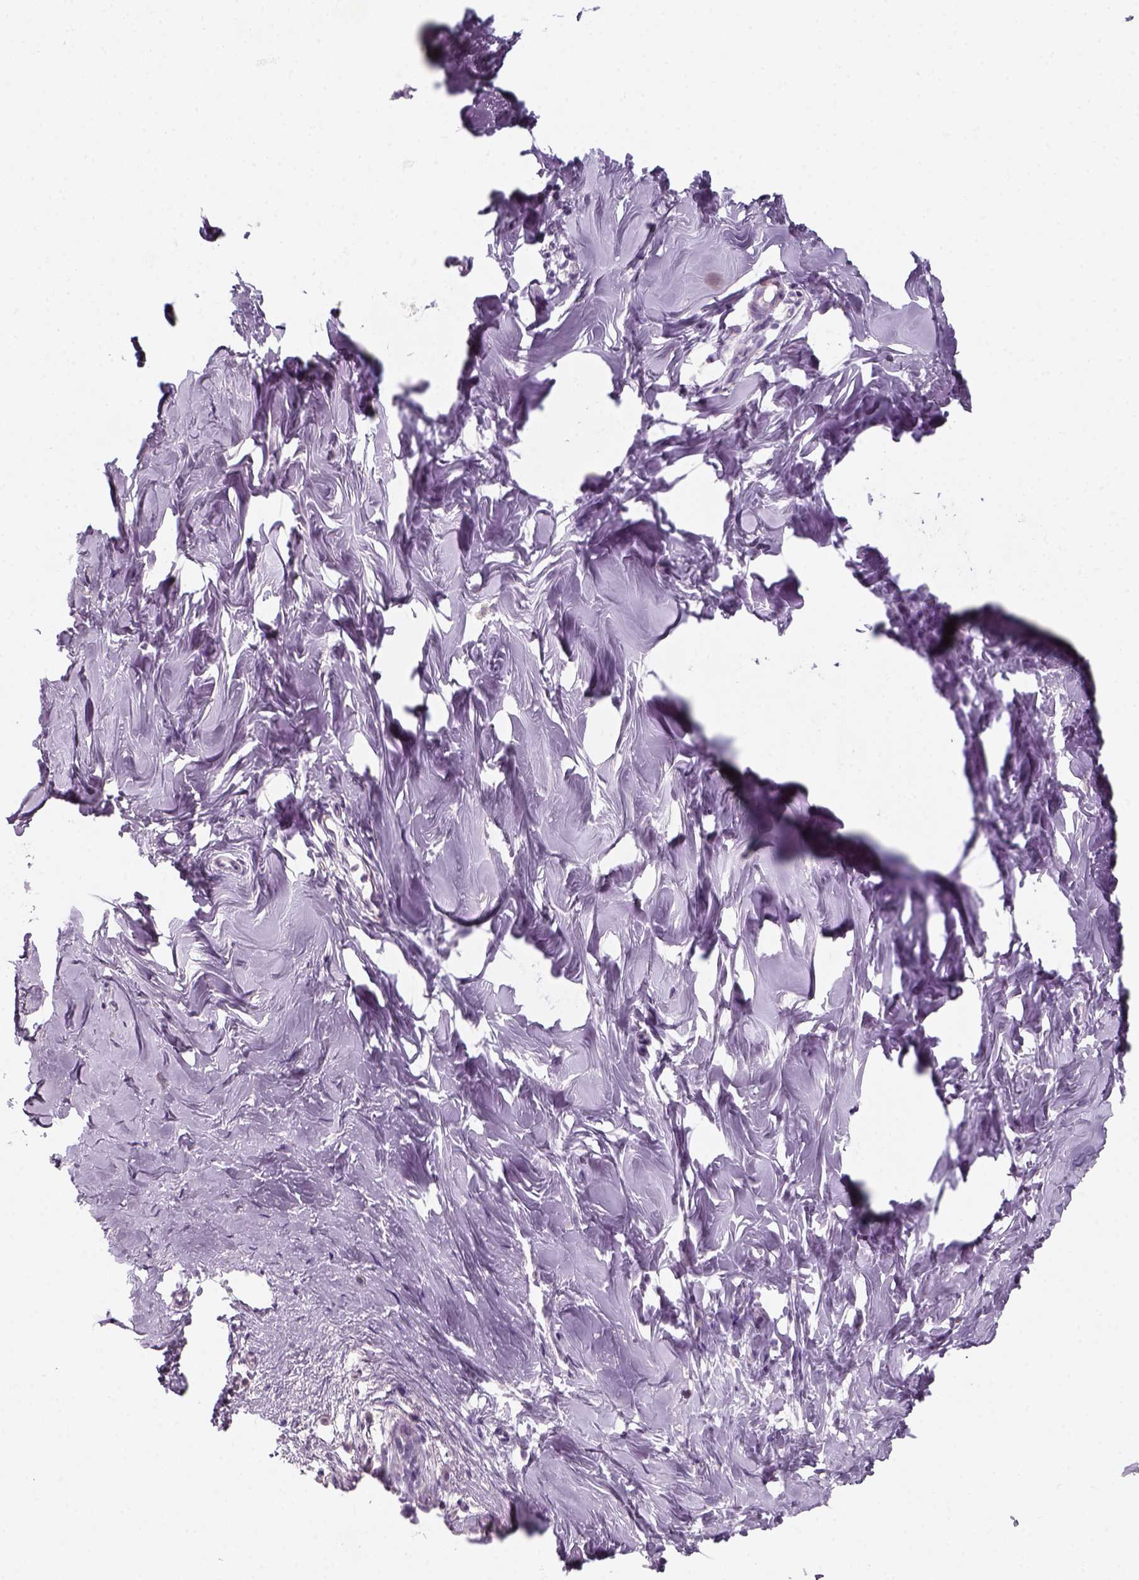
{"staining": {"intensity": "negative", "quantity": "none", "location": "none"}, "tissue": "breast", "cell_type": "Adipocytes", "image_type": "normal", "snomed": [{"axis": "morphology", "description": "Normal tissue, NOS"}, {"axis": "topography", "description": "Breast"}], "caption": "Adipocytes are negative for brown protein staining in benign breast. Brightfield microscopy of immunohistochemistry stained with DAB (brown) and hematoxylin (blue), captured at high magnification.", "gene": "KRT25", "patient": {"sex": "female", "age": 27}}